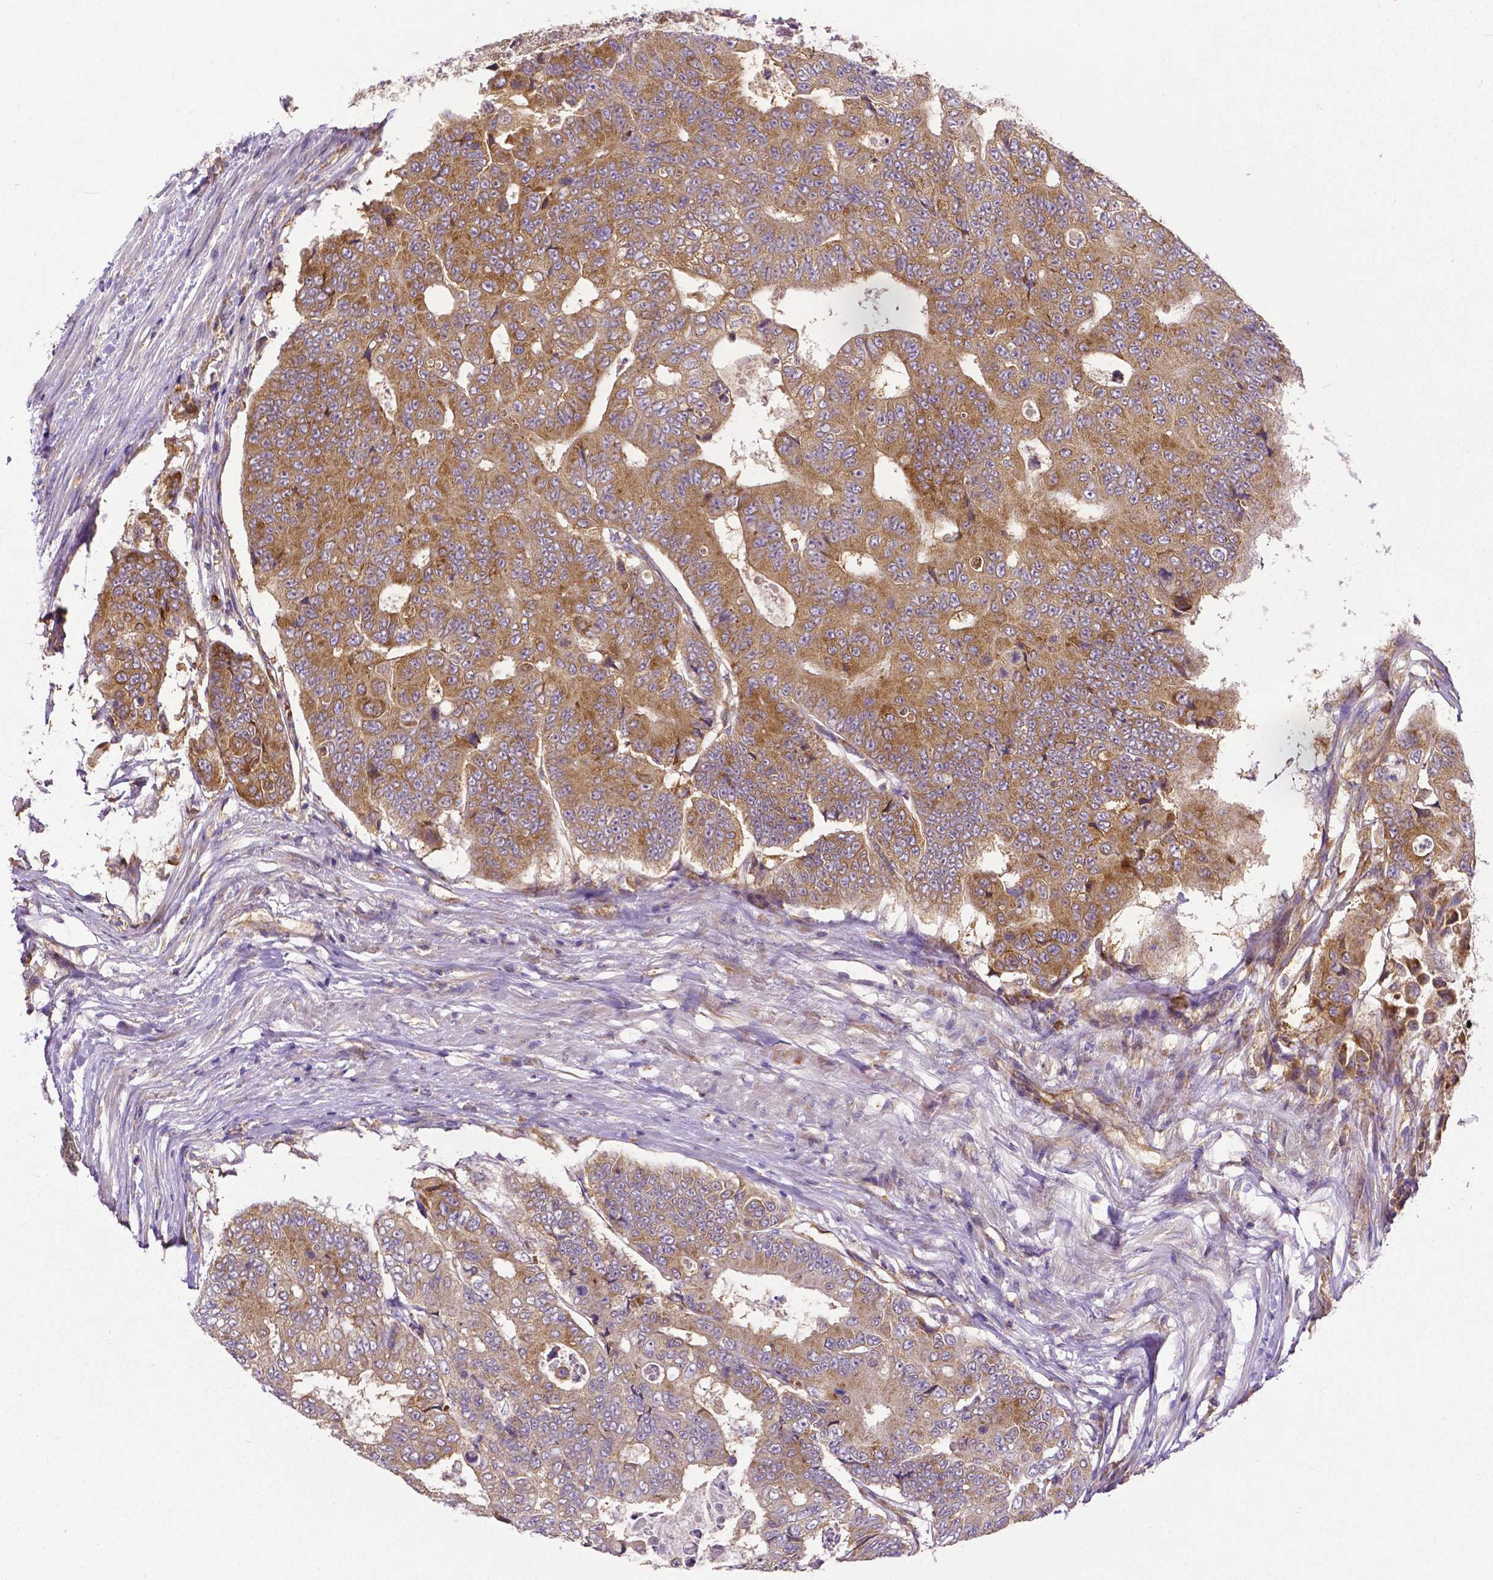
{"staining": {"intensity": "moderate", "quantity": ">75%", "location": "cytoplasmic/membranous"}, "tissue": "colorectal cancer", "cell_type": "Tumor cells", "image_type": "cancer", "snomed": [{"axis": "morphology", "description": "Adenocarcinoma, NOS"}, {"axis": "topography", "description": "Colon"}], "caption": "Protein expression analysis of human adenocarcinoma (colorectal) reveals moderate cytoplasmic/membranous positivity in about >75% of tumor cells.", "gene": "DICER1", "patient": {"sex": "female", "age": 48}}